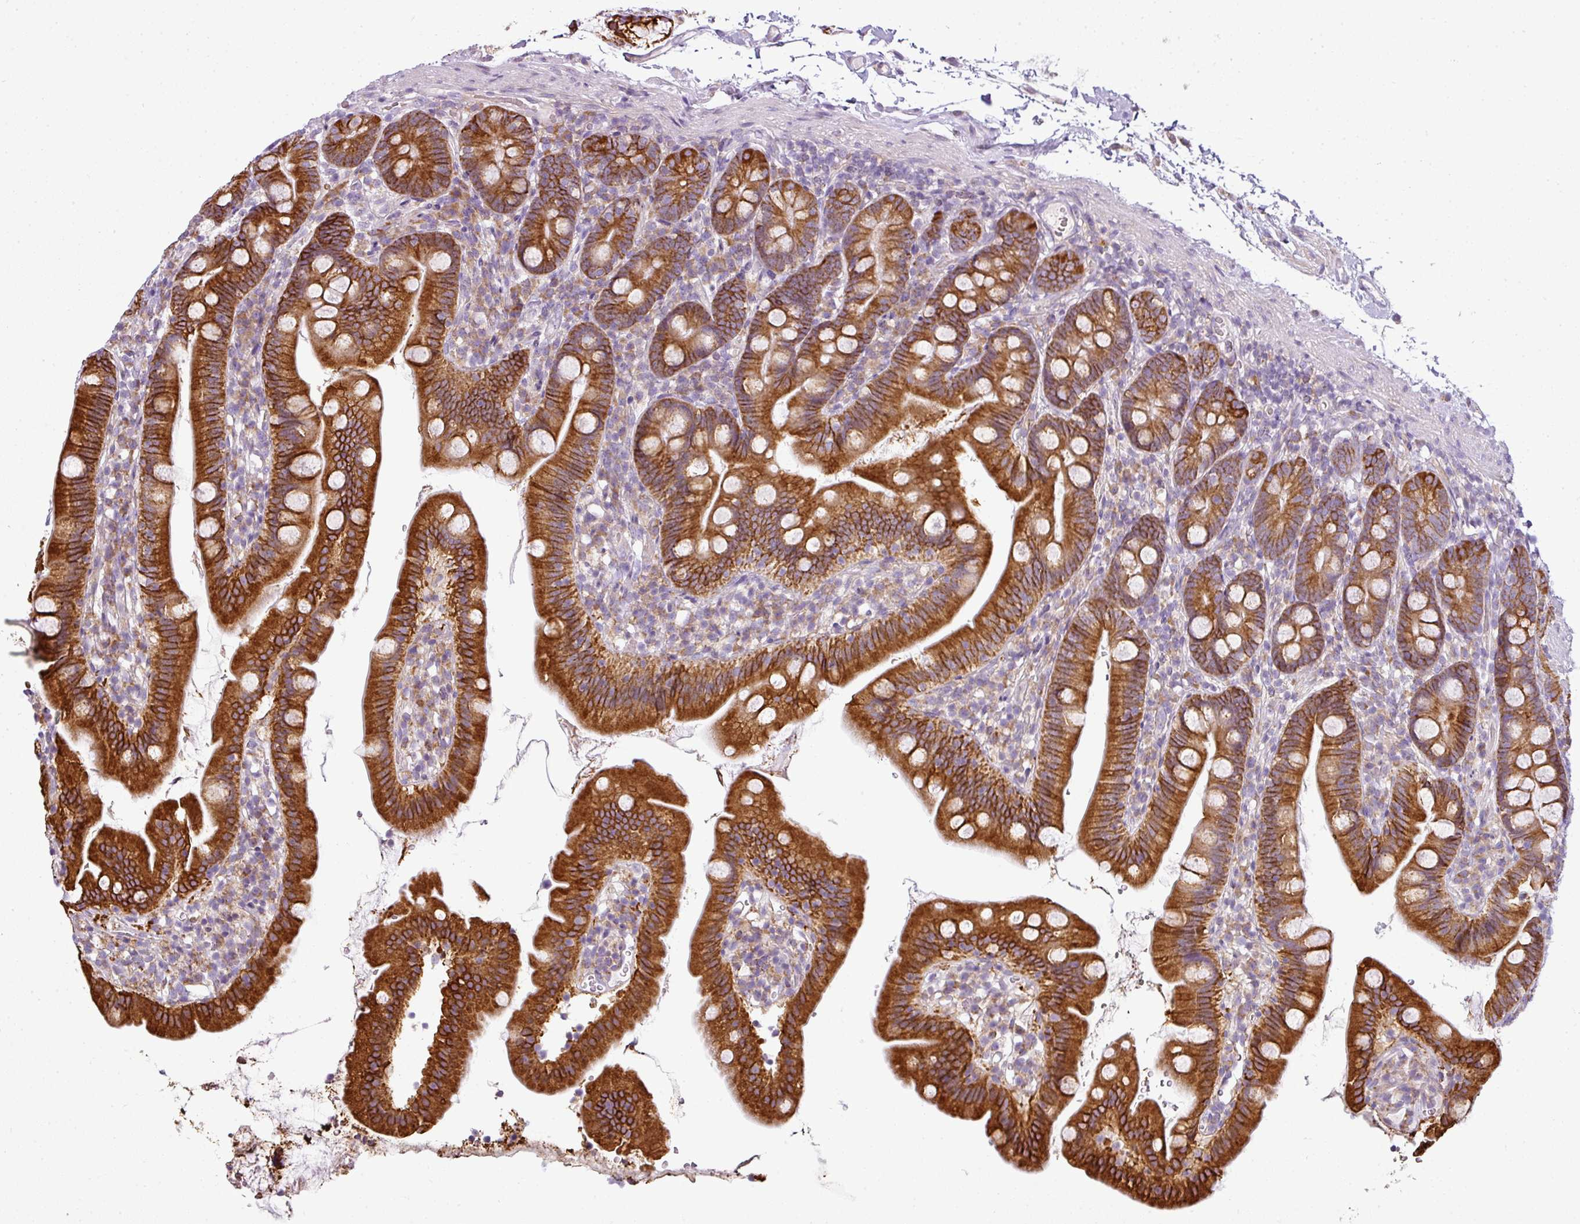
{"staining": {"intensity": "strong", "quantity": ">75%", "location": "cytoplasmic/membranous"}, "tissue": "duodenum", "cell_type": "Glandular cells", "image_type": "normal", "snomed": [{"axis": "morphology", "description": "Normal tissue, NOS"}, {"axis": "topography", "description": "Duodenum"}], "caption": "Immunohistochemistry (DAB (3,3'-diaminobenzidine)) staining of unremarkable duodenum displays strong cytoplasmic/membranous protein positivity in approximately >75% of glandular cells.", "gene": "ANKRD18A", "patient": {"sex": "female", "age": 67}}